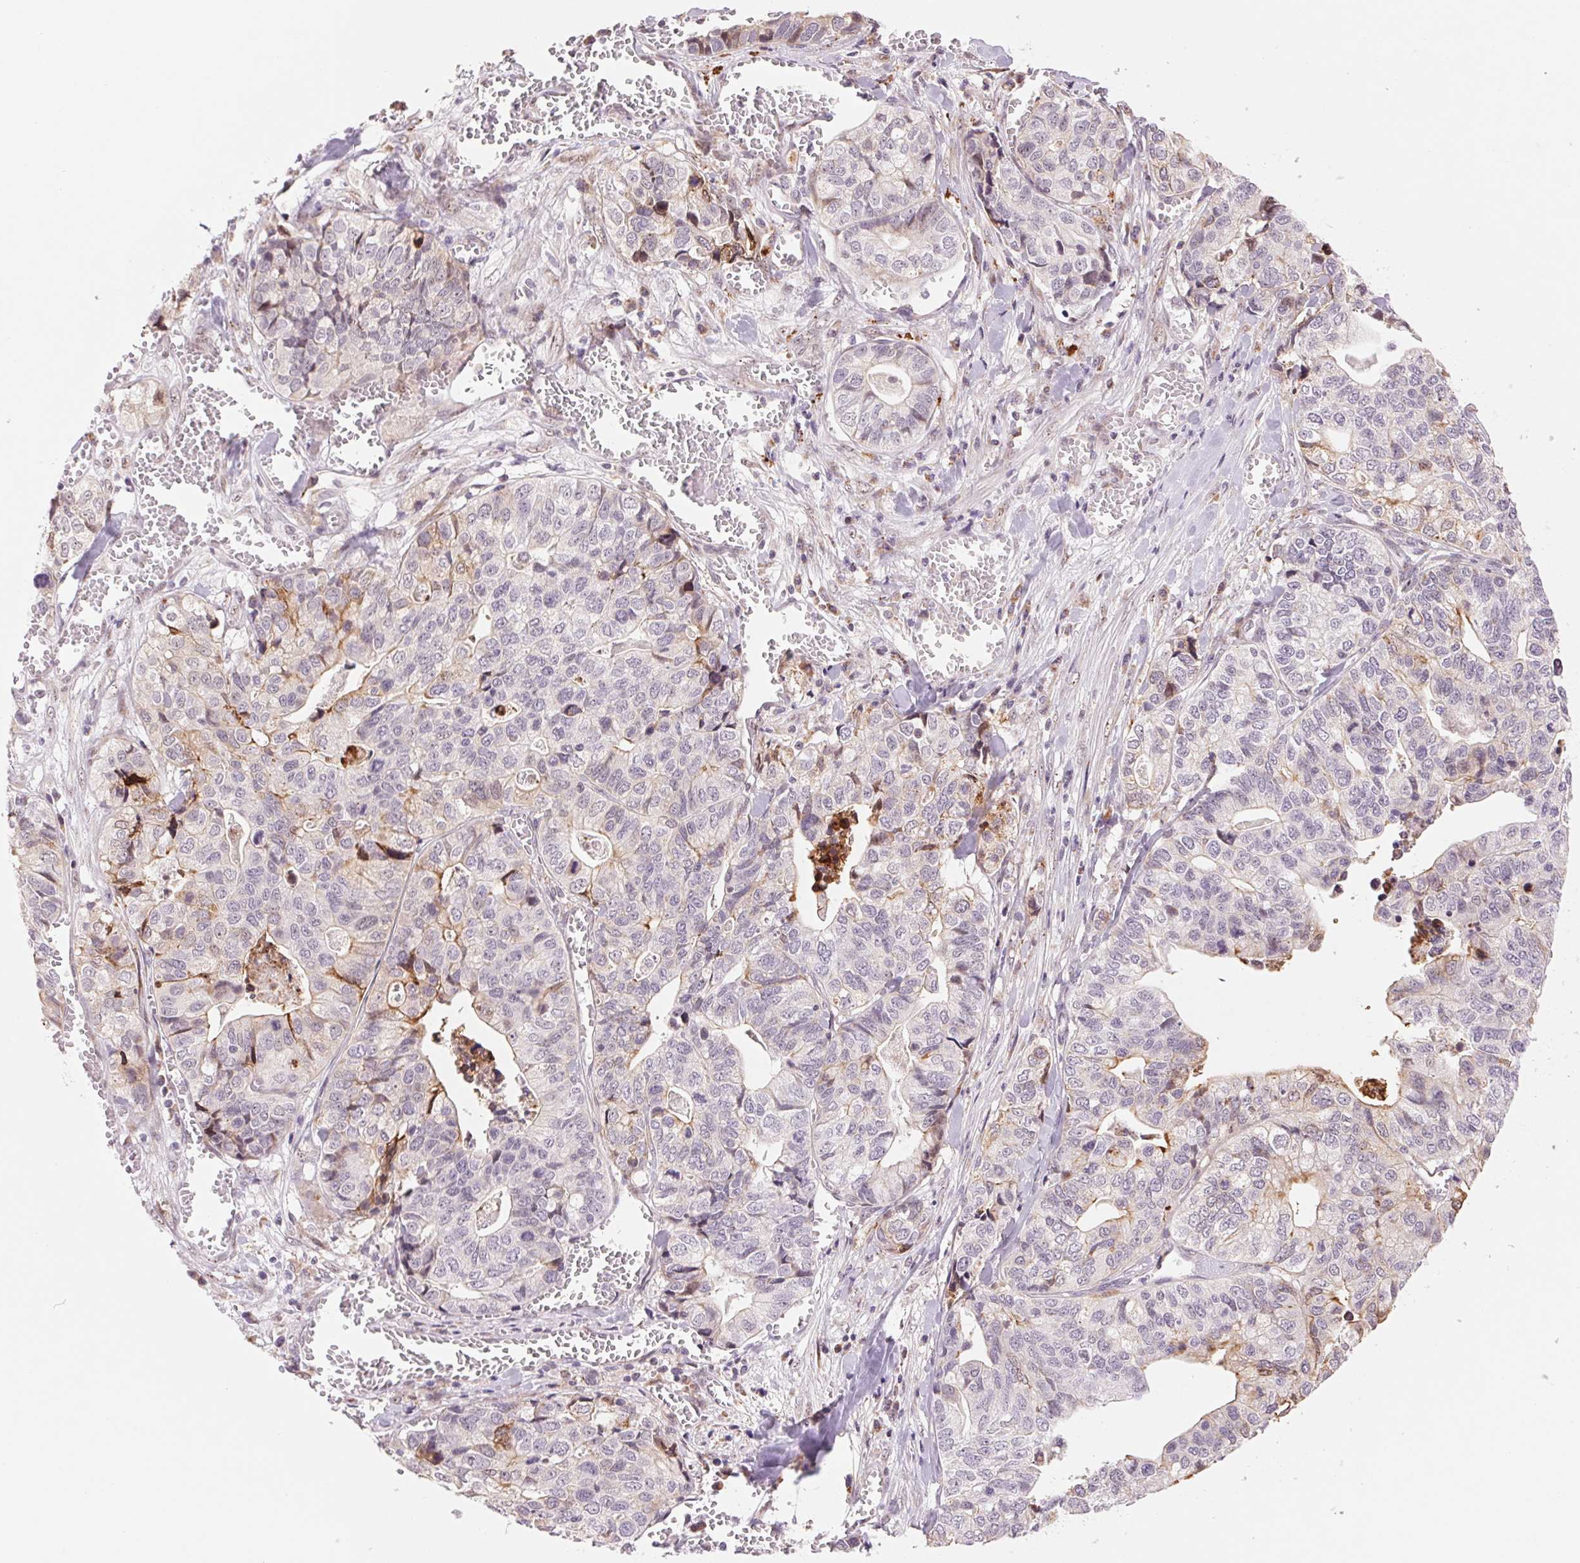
{"staining": {"intensity": "weak", "quantity": "<25%", "location": "cytoplasmic/membranous"}, "tissue": "stomach cancer", "cell_type": "Tumor cells", "image_type": "cancer", "snomed": [{"axis": "morphology", "description": "Adenocarcinoma, NOS"}, {"axis": "topography", "description": "Stomach, upper"}], "caption": "An IHC micrograph of adenocarcinoma (stomach) is shown. There is no staining in tumor cells of adenocarcinoma (stomach).", "gene": "ARHGAP32", "patient": {"sex": "female", "age": 67}}